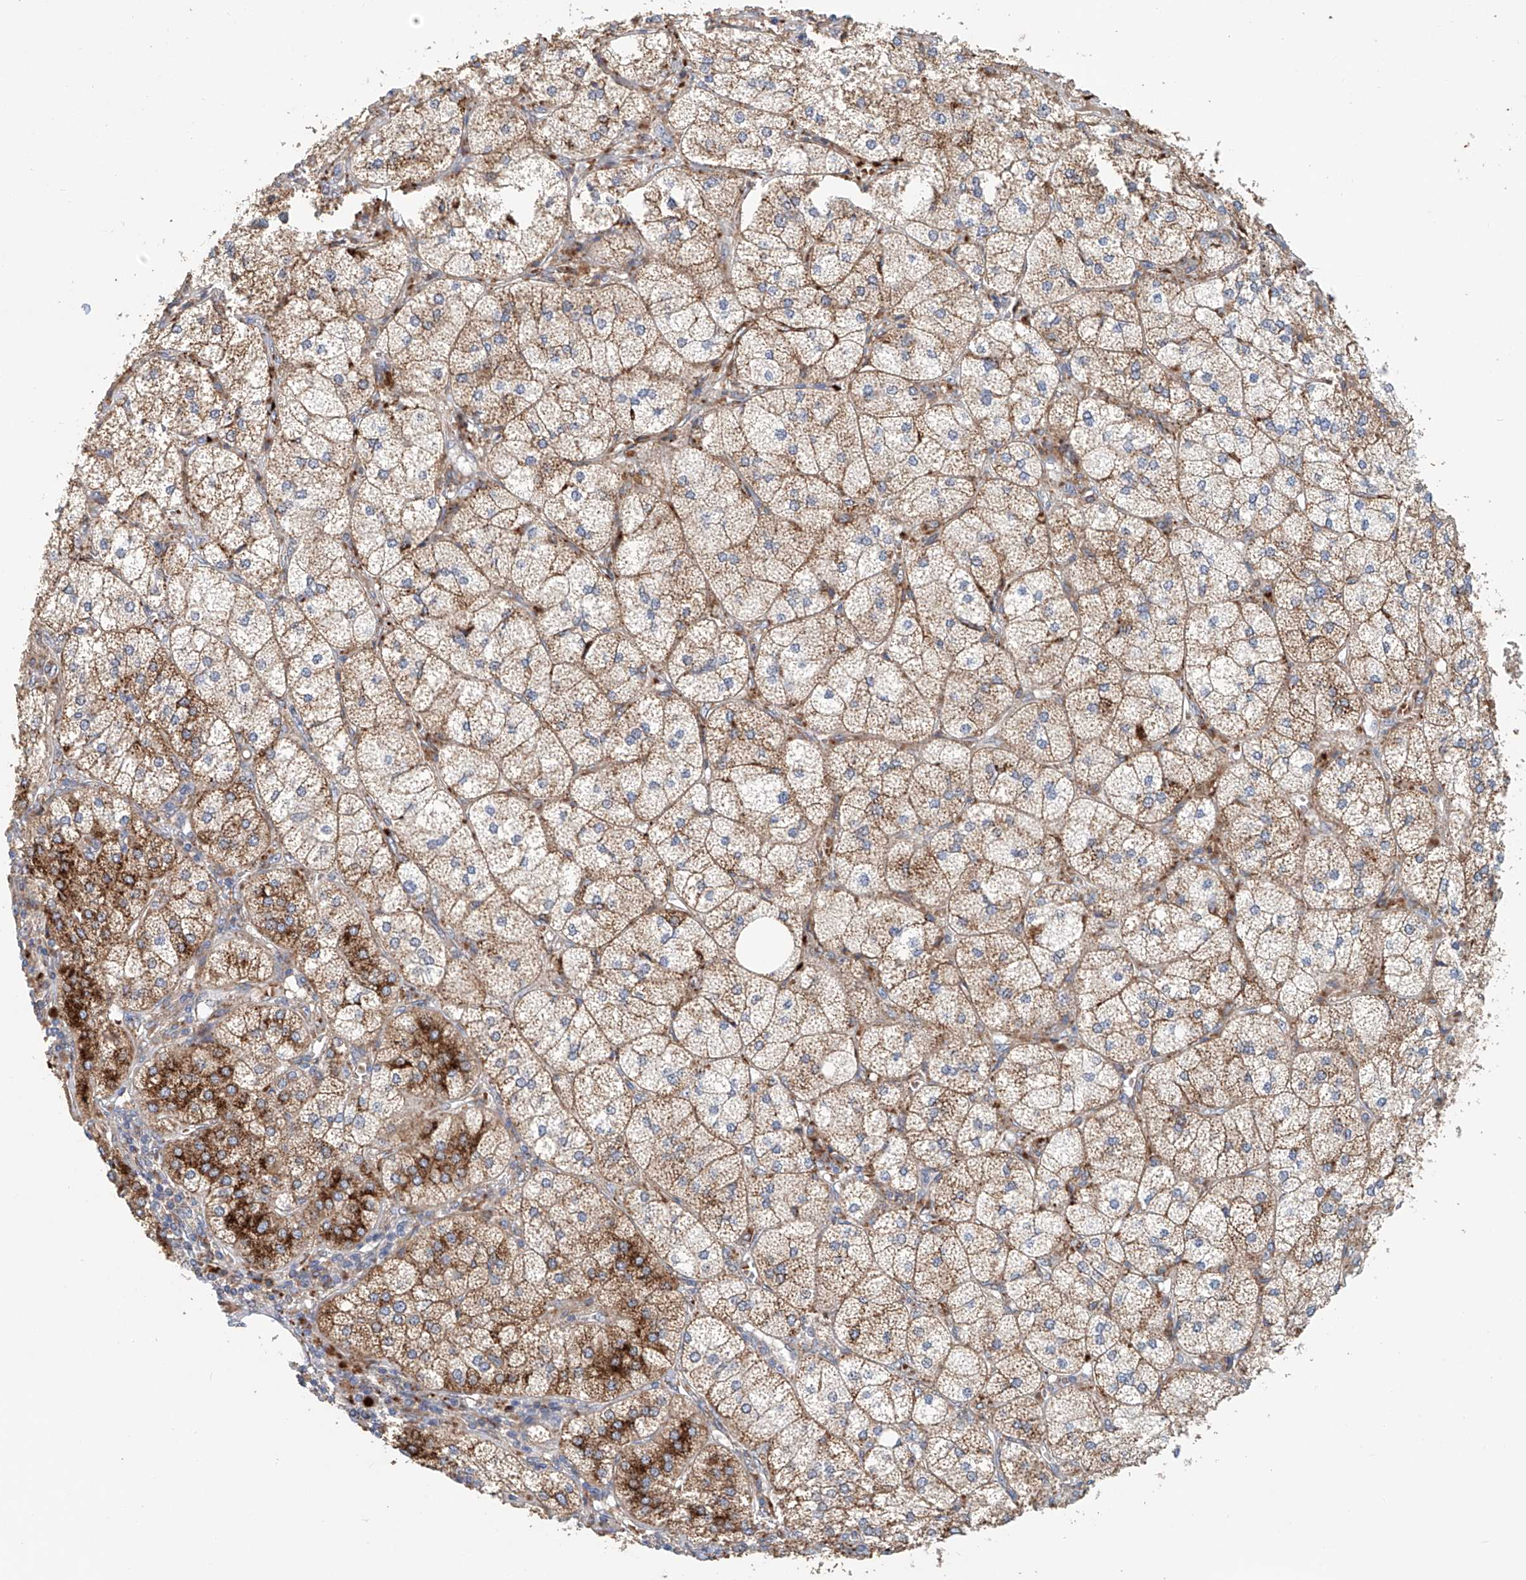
{"staining": {"intensity": "strong", "quantity": "25%-75%", "location": "cytoplasmic/membranous"}, "tissue": "adrenal gland", "cell_type": "Glandular cells", "image_type": "normal", "snomed": [{"axis": "morphology", "description": "Normal tissue, NOS"}, {"axis": "topography", "description": "Adrenal gland"}], "caption": "This histopathology image demonstrates benign adrenal gland stained with immunohistochemistry (IHC) to label a protein in brown. The cytoplasmic/membranous of glandular cells show strong positivity for the protein. Nuclei are counter-stained blue.", "gene": "HGSNAT", "patient": {"sex": "female", "age": 61}}